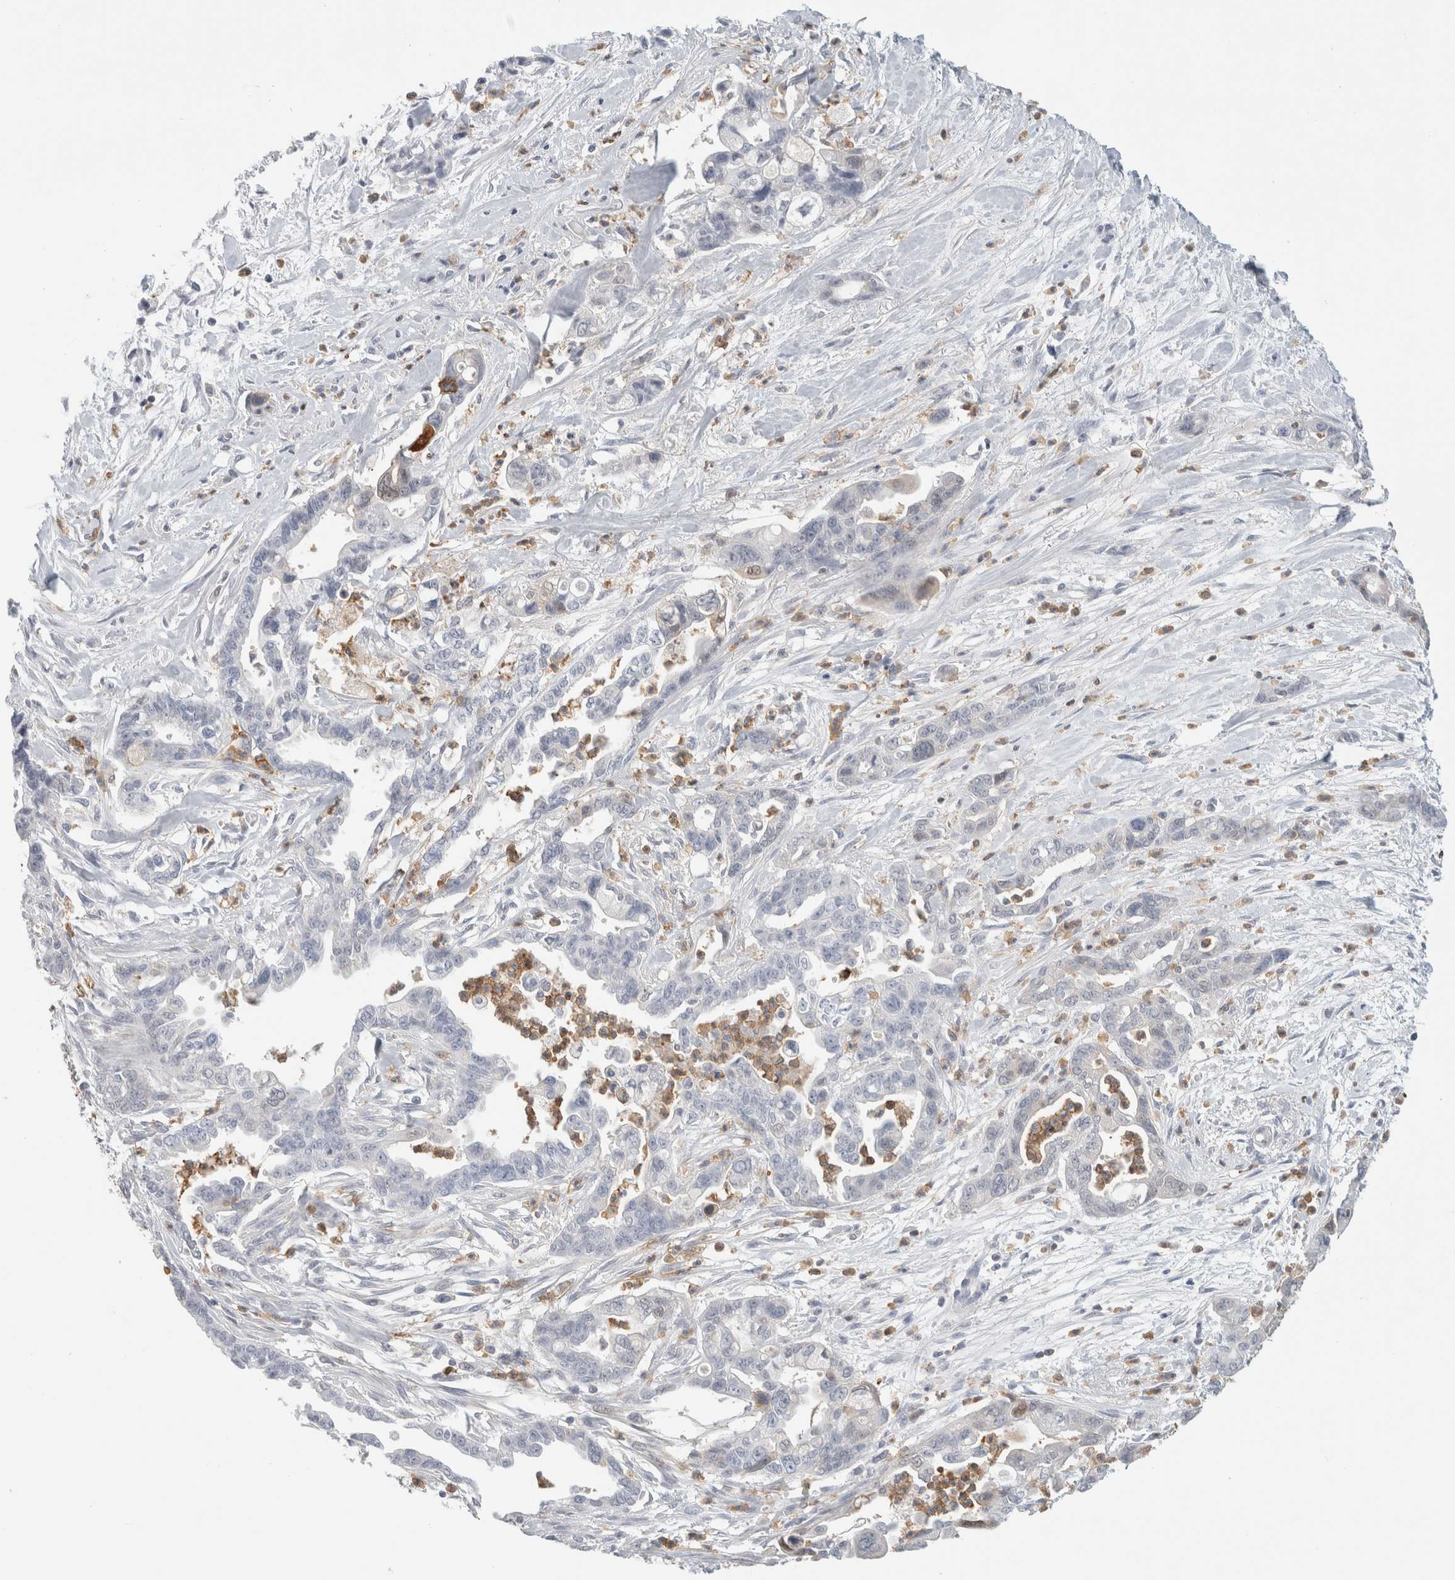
{"staining": {"intensity": "negative", "quantity": "none", "location": "none"}, "tissue": "pancreatic cancer", "cell_type": "Tumor cells", "image_type": "cancer", "snomed": [{"axis": "morphology", "description": "Adenocarcinoma, NOS"}, {"axis": "topography", "description": "Pancreas"}], "caption": "Immunohistochemical staining of adenocarcinoma (pancreatic) reveals no significant expression in tumor cells.", "gene": "P2RY2", "patient": {"sex": "male", "age": 70}}